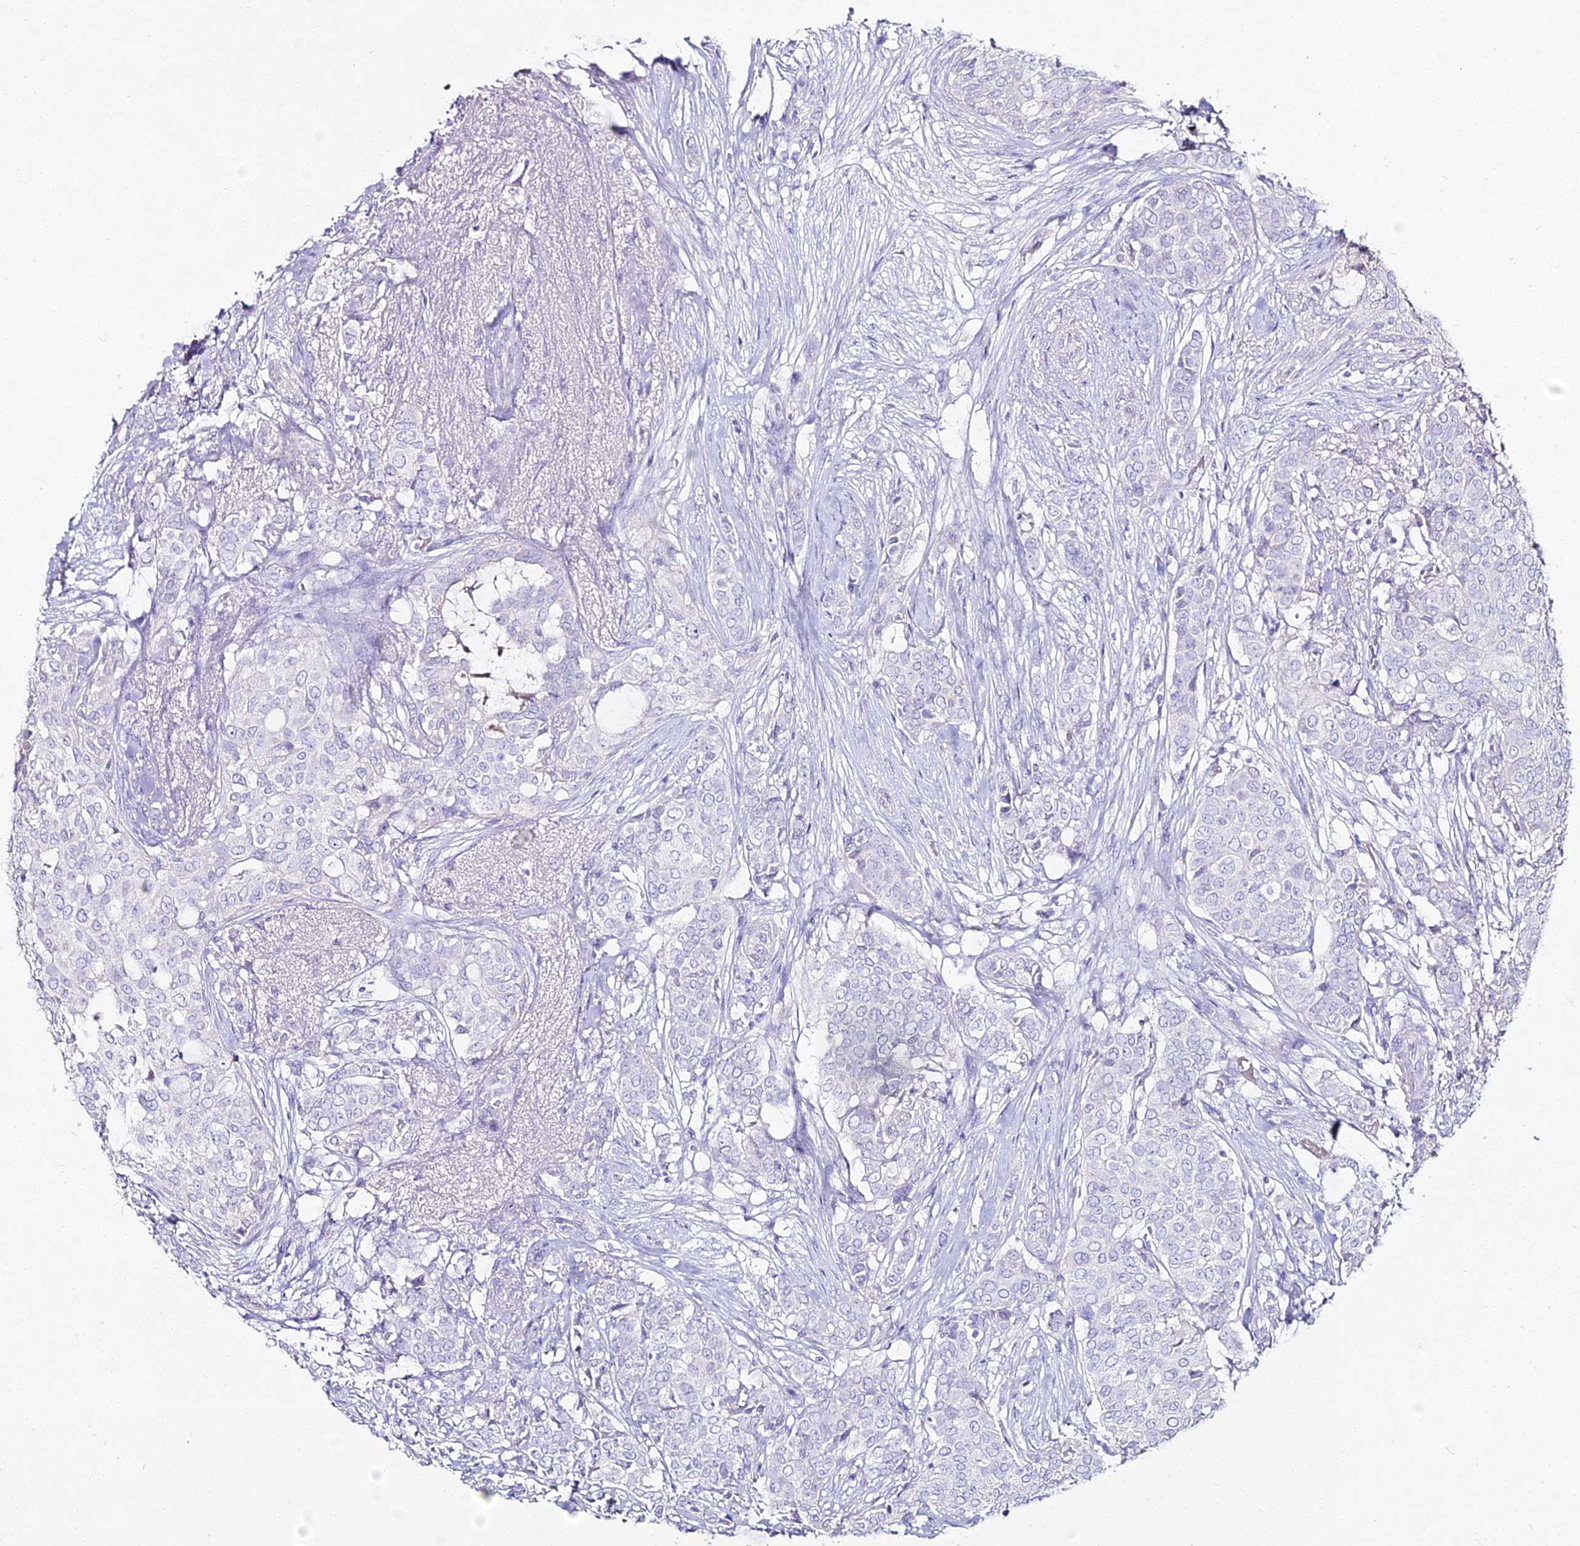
{"staining": {"intensity": "negative", "quantity": "none", "location": "none"}, "tissue": "breast cancer", "cell_type": "Tumor cells", "image_type": "cancer", "snomed": [{"axis": "morphology", "description": "Lobular carcinoma"}, {"axis": "topography", "description": "Breast"}], "caption": "IHC micrograph of human breast cancer stained for a protein (brown), which shows no expression in tumor cells.", "gene": "ALPG", "patient": {"sex": "female", "age": 51}}